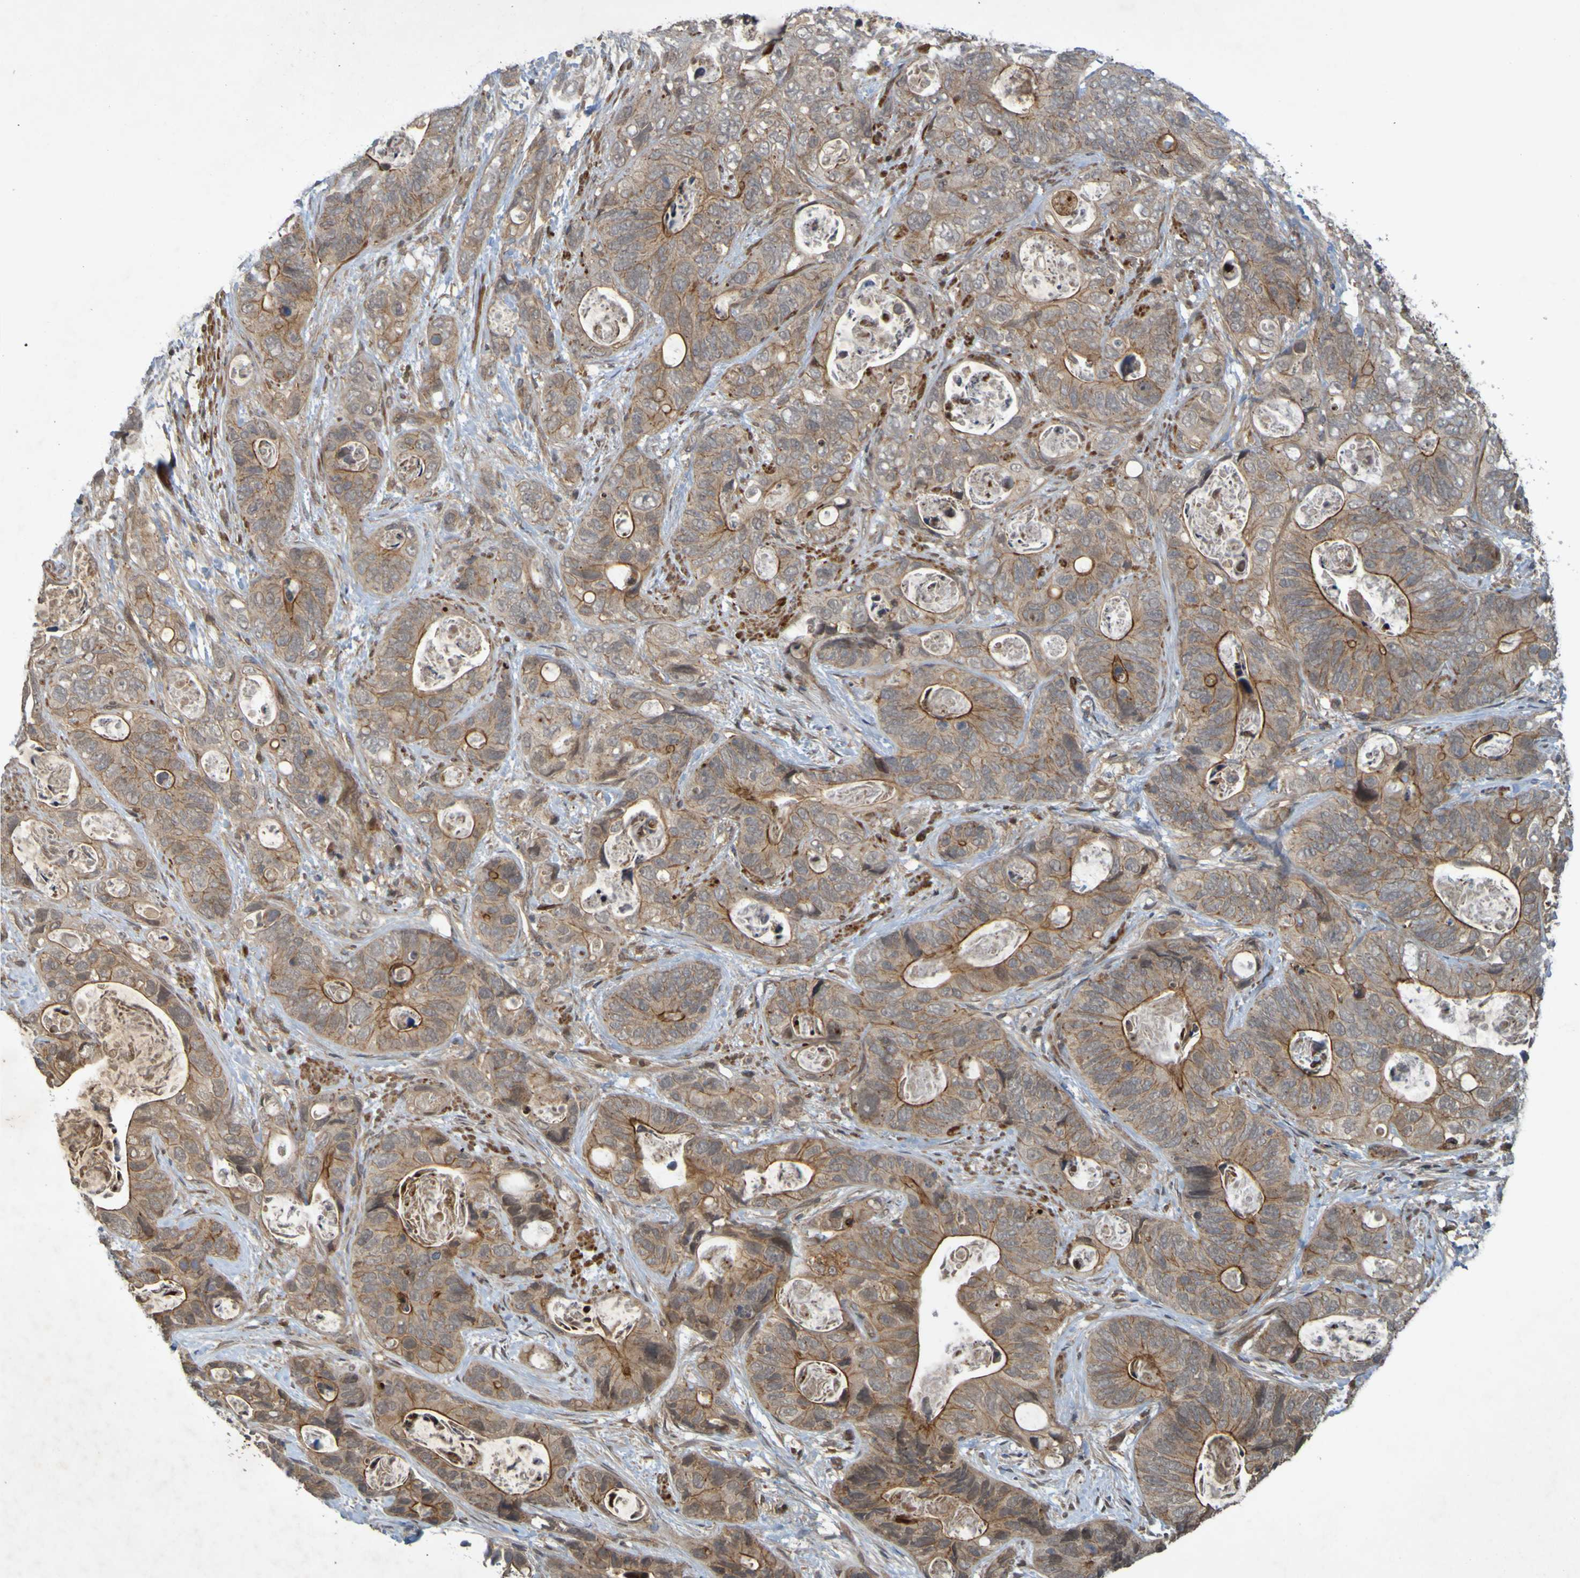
{"staining": {"intensity": "strong", "quantity": ">75%", "location": "cytoplasmic/membranous"}, "tissue": "stomach cancer", "cell_type": "Tumor cells", "image_type": "cancer", "snomed": [{"axis": "morphology", "description": "Adenocarcinoma, NOS"}, {"axis": "topography", "description": "Stomach"}], "caption": "High-magnification brightfield microscopy of stomach cancer stained with DAB (brown) and counterstained with hematoxylin (blue). tumor cells exhibit strong cytoplasmic/membranous expression is present in about>75% of cells. Nuclei are stained in blue.", "gene": "ARHGEF11", "patient": {"sex": "female", "age": 89}}